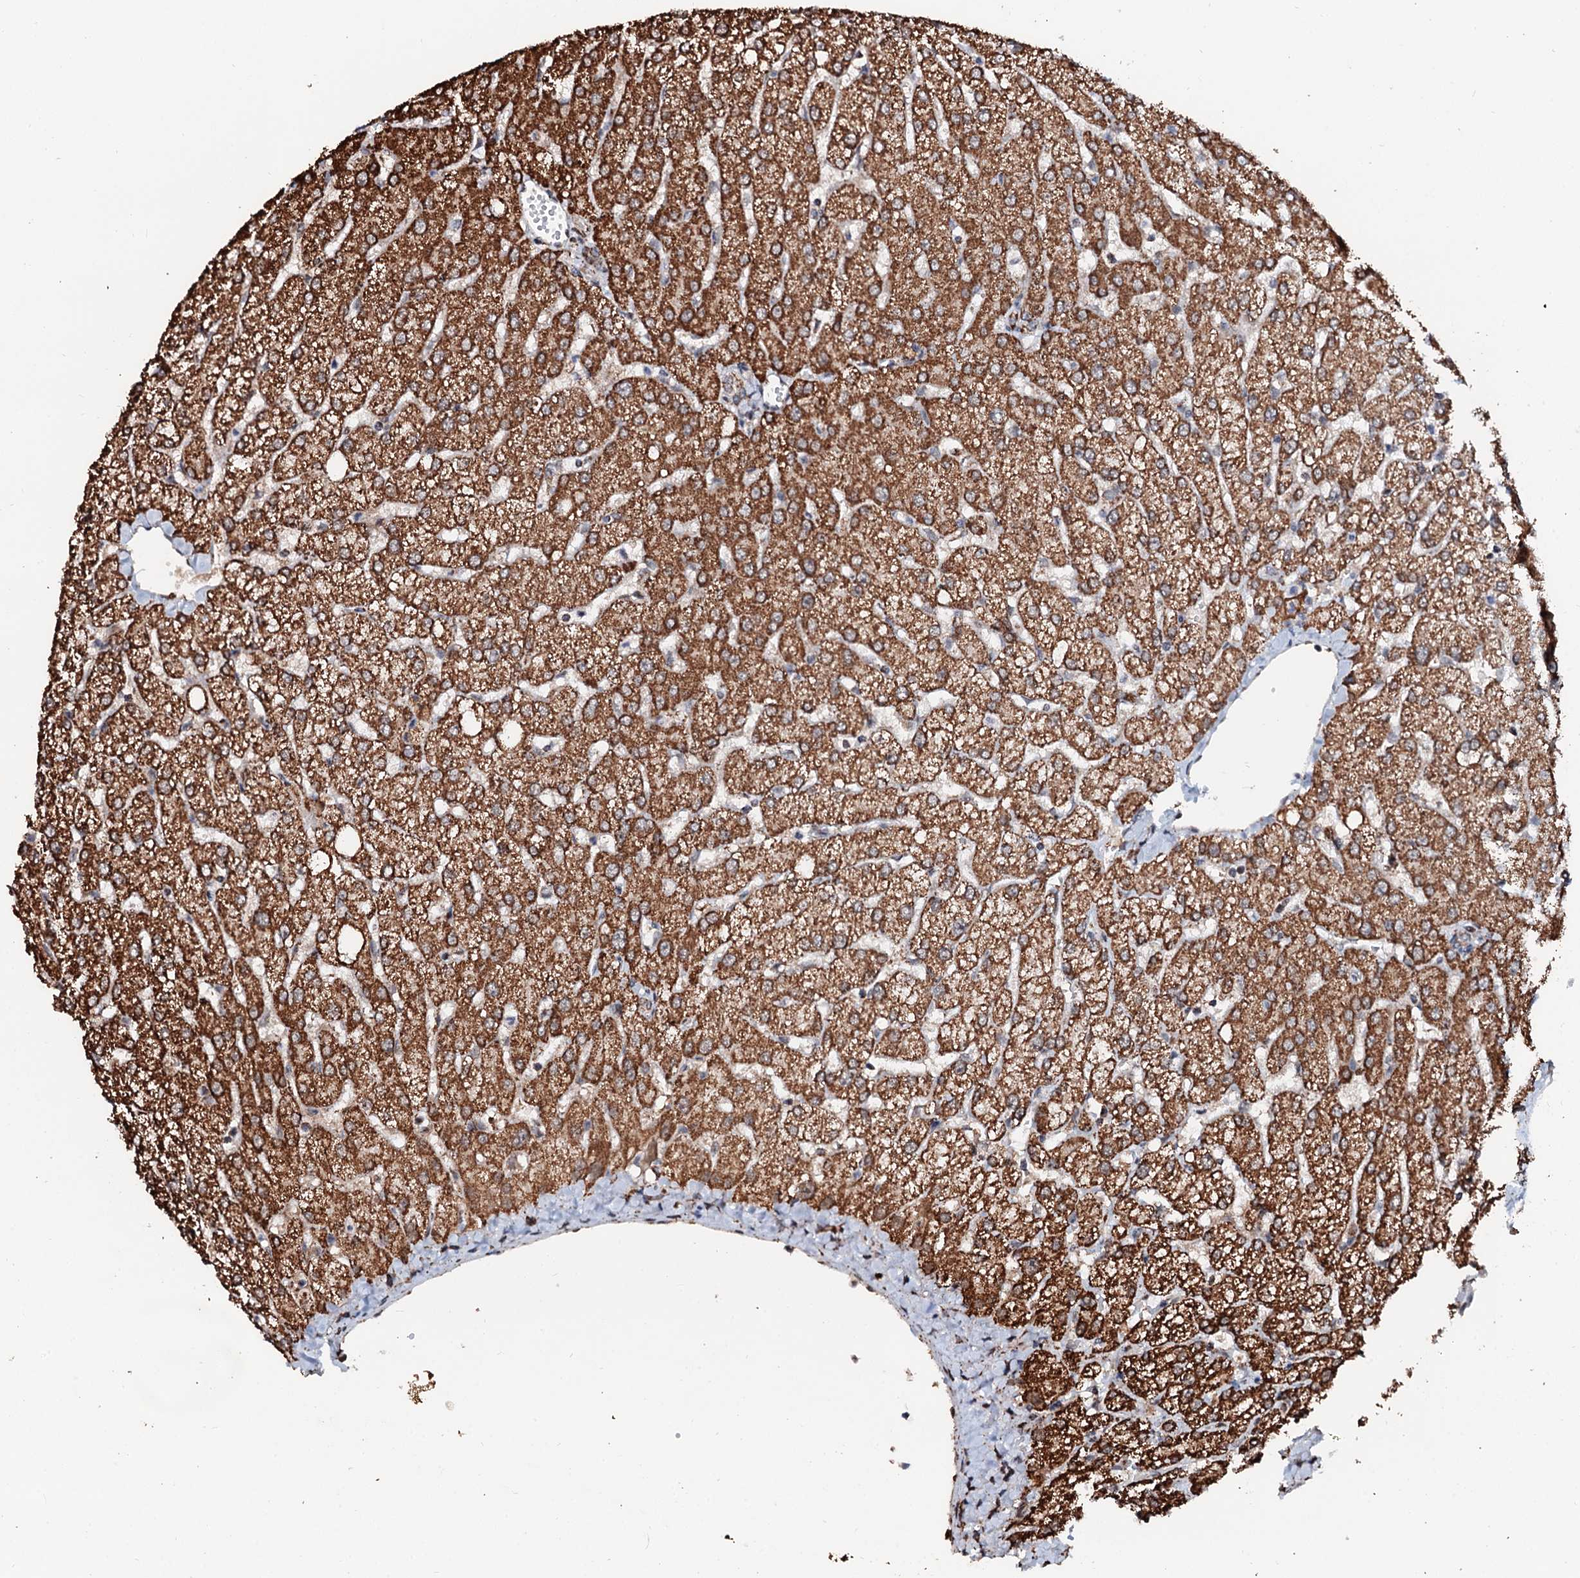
{"staining": {"intensity": "moderate", "quantity": ">75%", "location": "cytoplasmic/membranous"}, "tissue": "liver", "cell_type": "Cholangiocytes", "image_type": "normal", "snomed": [{"axis": "morphology", "description": "Normal tissue, NOS"}, {"axis": "topography", "description": "Liver"}], "caption": "Immunohistochemistry (IHC) image of benign liver: liver stained using immunohistochemistry (IHC) reveals medium levels of moderate protein expression localized specifically in the cytoplasmic/membranous of cholangiocytes, appearing as a cytoplasmic/membranous brown color.", "gene": "SECISBP2L", "patient": {"sex": "female", "age": 54}}